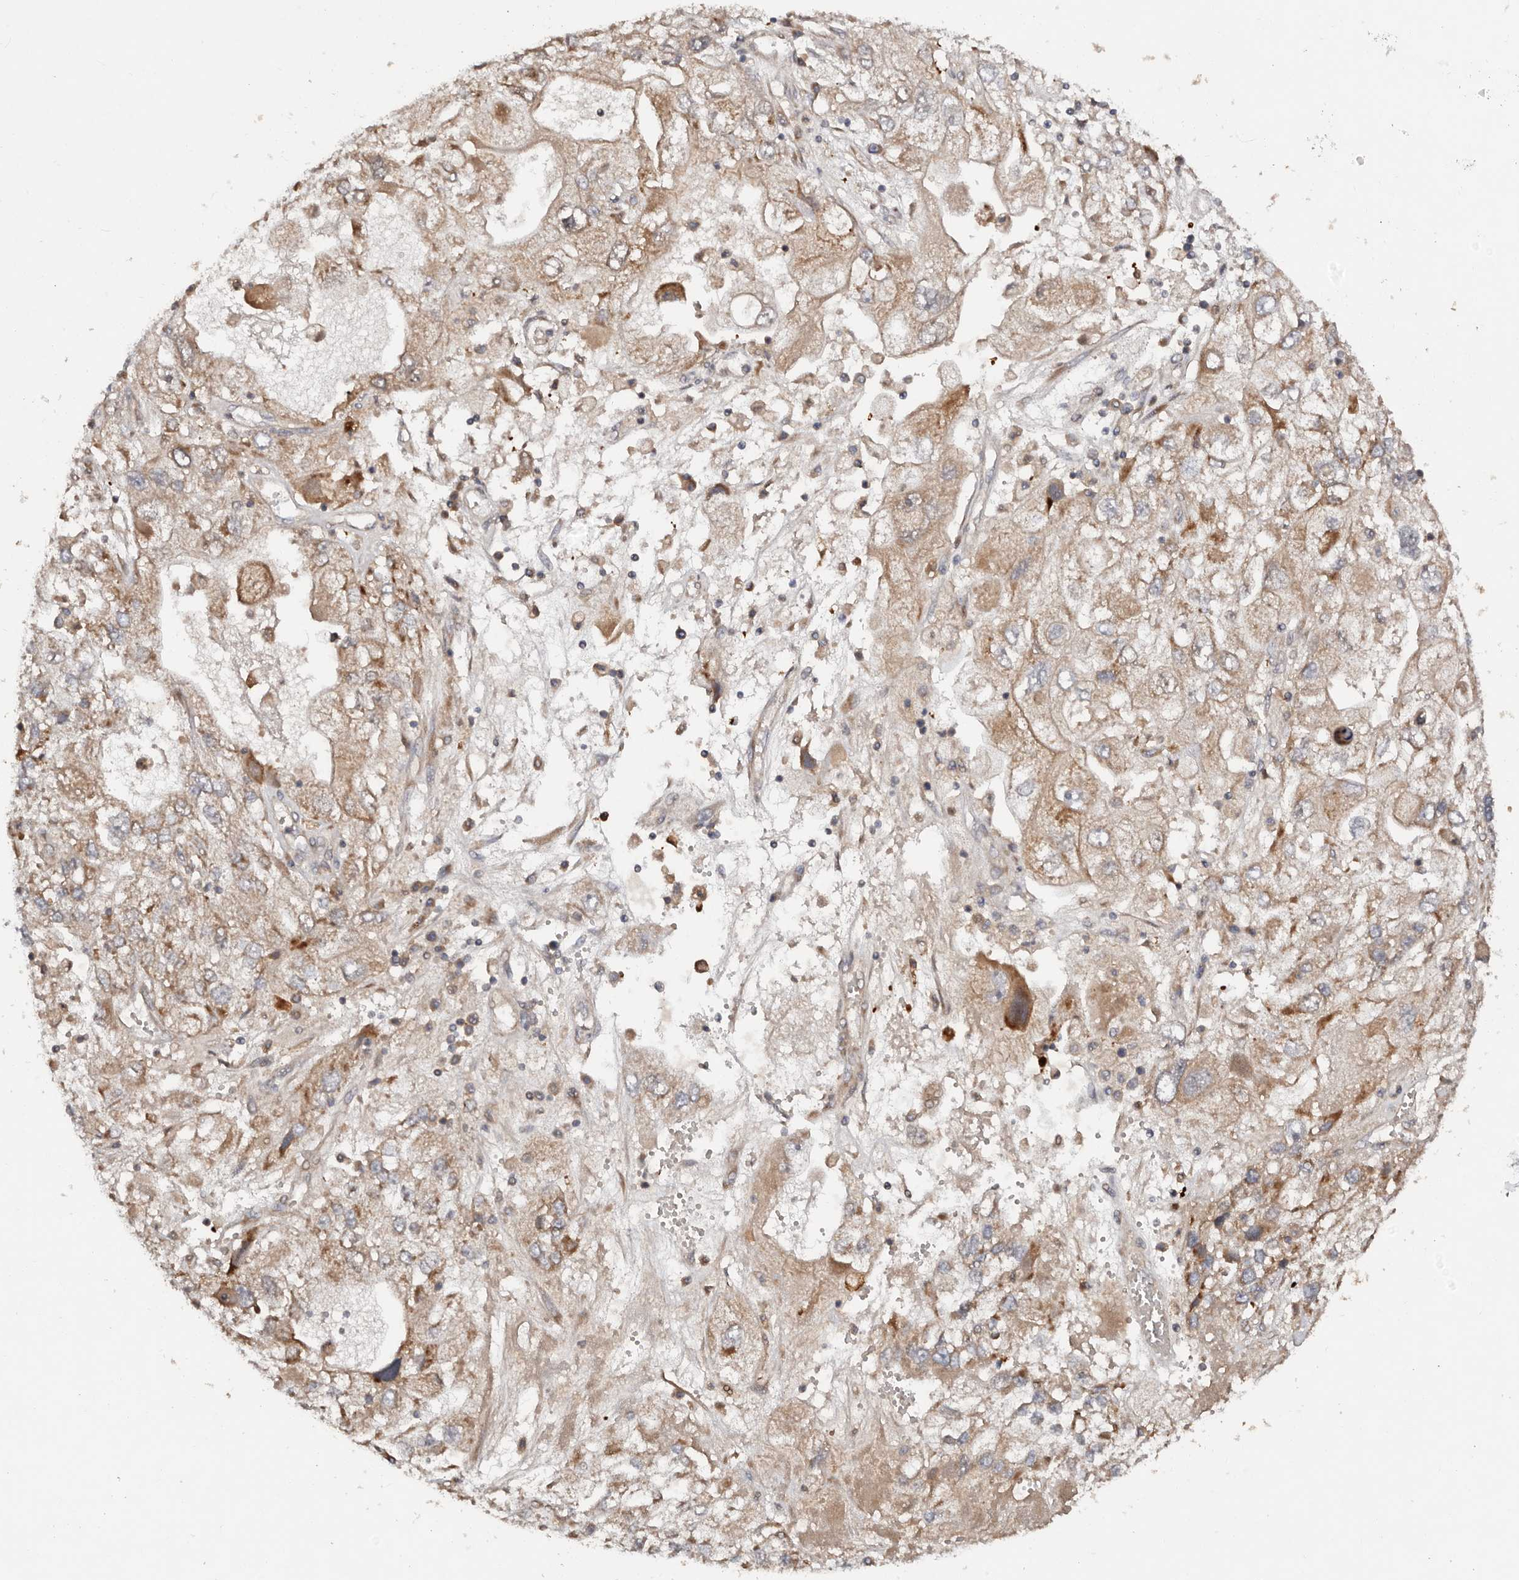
{"staining": {"intensity": "moderate", "quantity": ">75%", "location": "cytoplasmic/membranous"}, "tissue": "endometrial cancer", "cell_type": "Tumor cells", "image_type": "cancer", "snomed": [{"axis": "morphology", "description": "Adenocarcinoma, NOS"}, {"axis": "topography", "description": "Endometrium"}], "caption": "Immunohistochemical staining of endometrial cancer exhibits moderate cytoplasmic/membranous protein staining in approximately >75% of tumor cells. (DAB IHC with brightfield microscopy, high magnification).", "gene": "DENND11", "patient": {"sex": "female", "age": 49}}